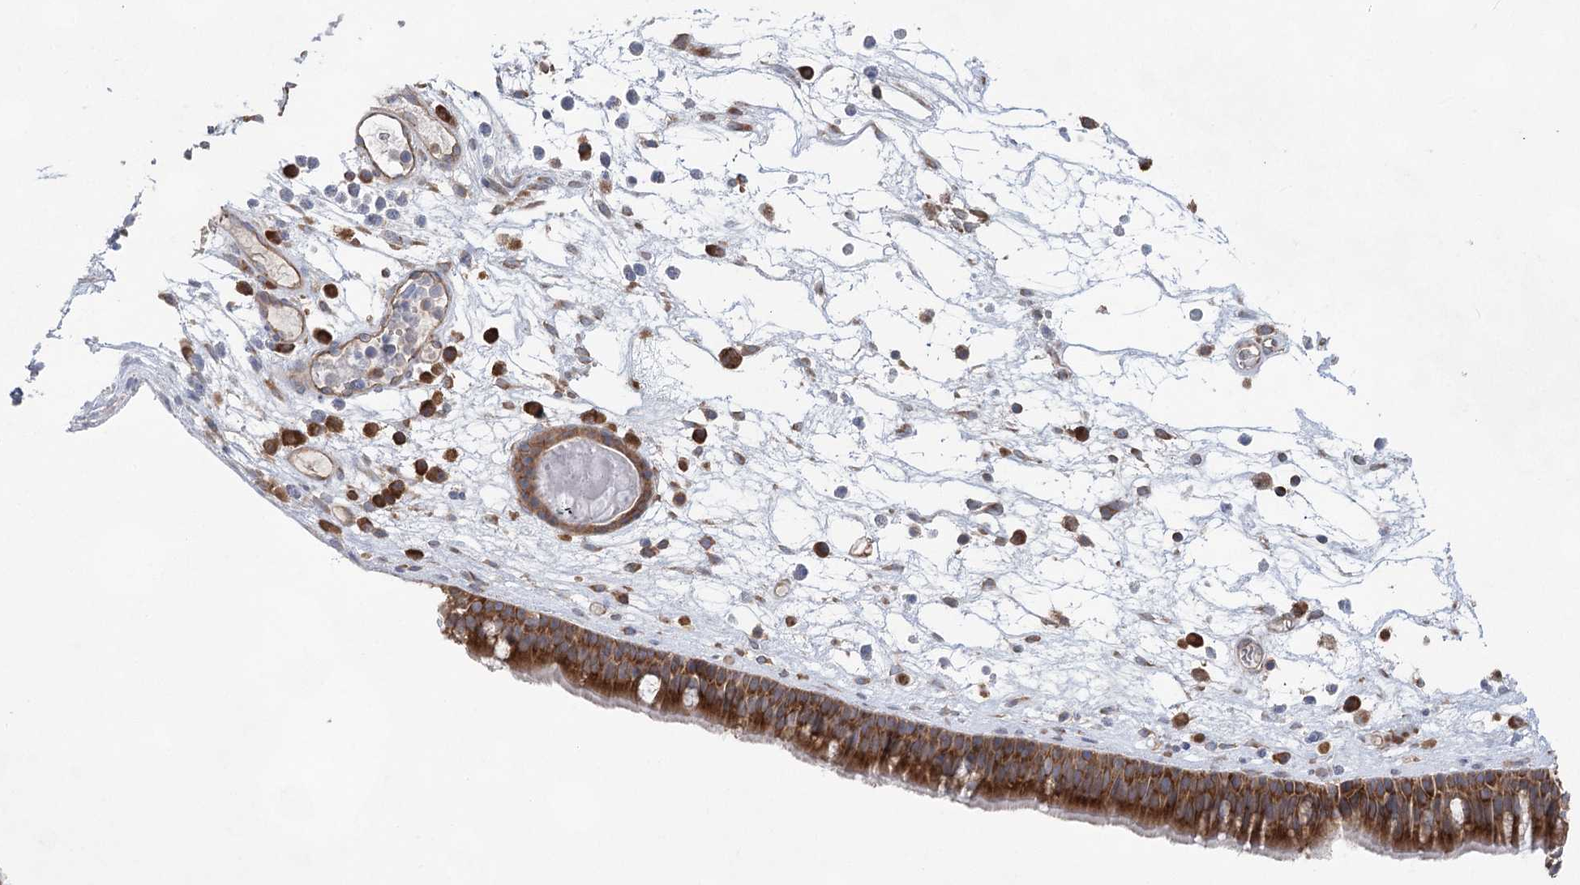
{"staining": {"intensity": "strong", "quantity": ">75%", "location": "cytoplasmic/membranous"}, "tissue": "nasopharynx", "cell_type": "Respiratory epithelial cells", "image_type": "normal", "snomed": [{"axis": "morphology", "description": "Normal tissue, NOS"}, {"axis": "morphology", "description": "Inflammation, NOS"}, {"axis": "morphology", "description": "Malignant melanoma, Metastatic site"}, {"axis": "topography", "description": "Nasopharynx"}], "caption": "The micrograph shows a brown stain indicating the presence of a protein in the cytoplasmic/membranous of respiratory epithelial cells in nasopharynx. (DAB (3,3'-diaminobenzidine) IHC with brightfield microscopy, high magnification).", "gene": "EIF3A", "patient": {"sex": "male", "age": 70}}